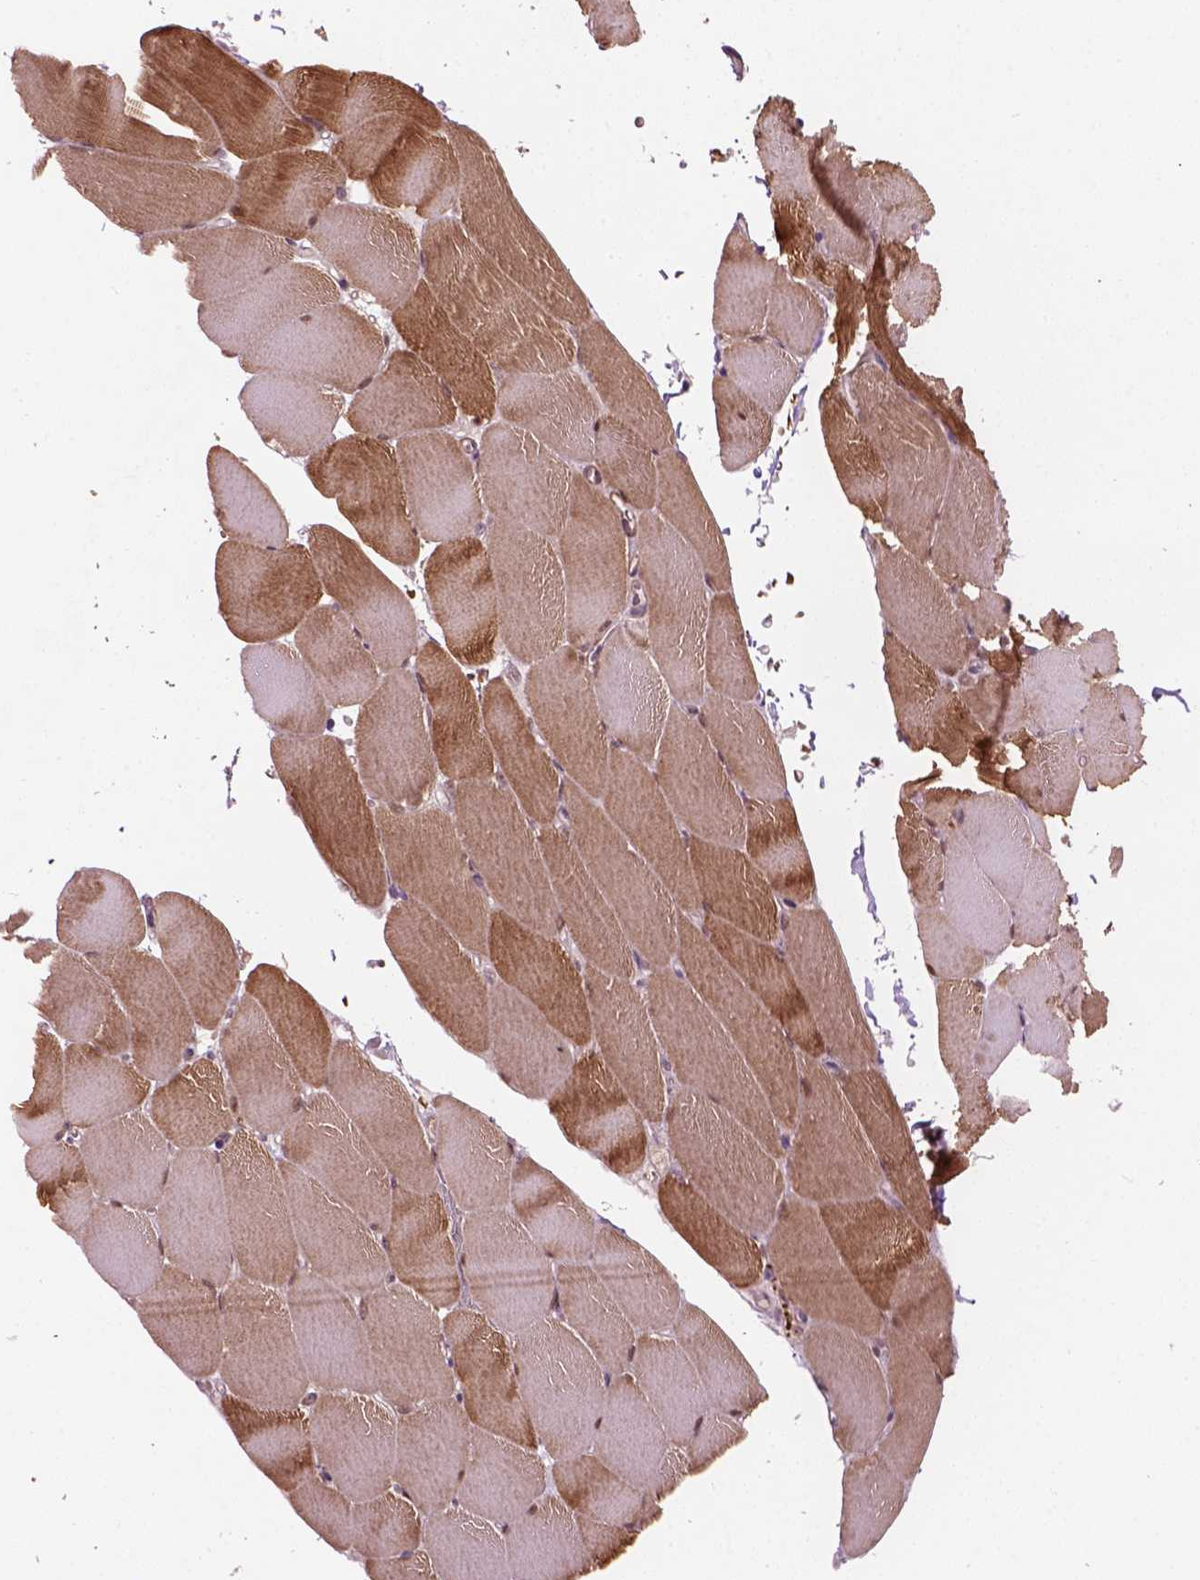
{"staining": {"intensity": "moderate", "quantity": "<25%", "location": "cytoplasmic/membranous,nuclear"}, "tissue": "skeletal muscle", "cell_type": "Myocytes", "image_type": "normal", "snomed": [{"axis": "morphology", "description": "Normal tissue, NOS"}, {"axis": "topography", "description": "Skeletal muscle"}], "caption": "Protein analysis of unremarkable skeletal muscle demonstrates moderate cytoplasmic/membranous,nuclear staining in about <25% of myocytes. (DAB (3,3'-diaminobenzidine) = brown stain, brightfield microscopy at high magnification).", "gene": "PSMD11", "patient": {"sex": "female", "age": 37}}